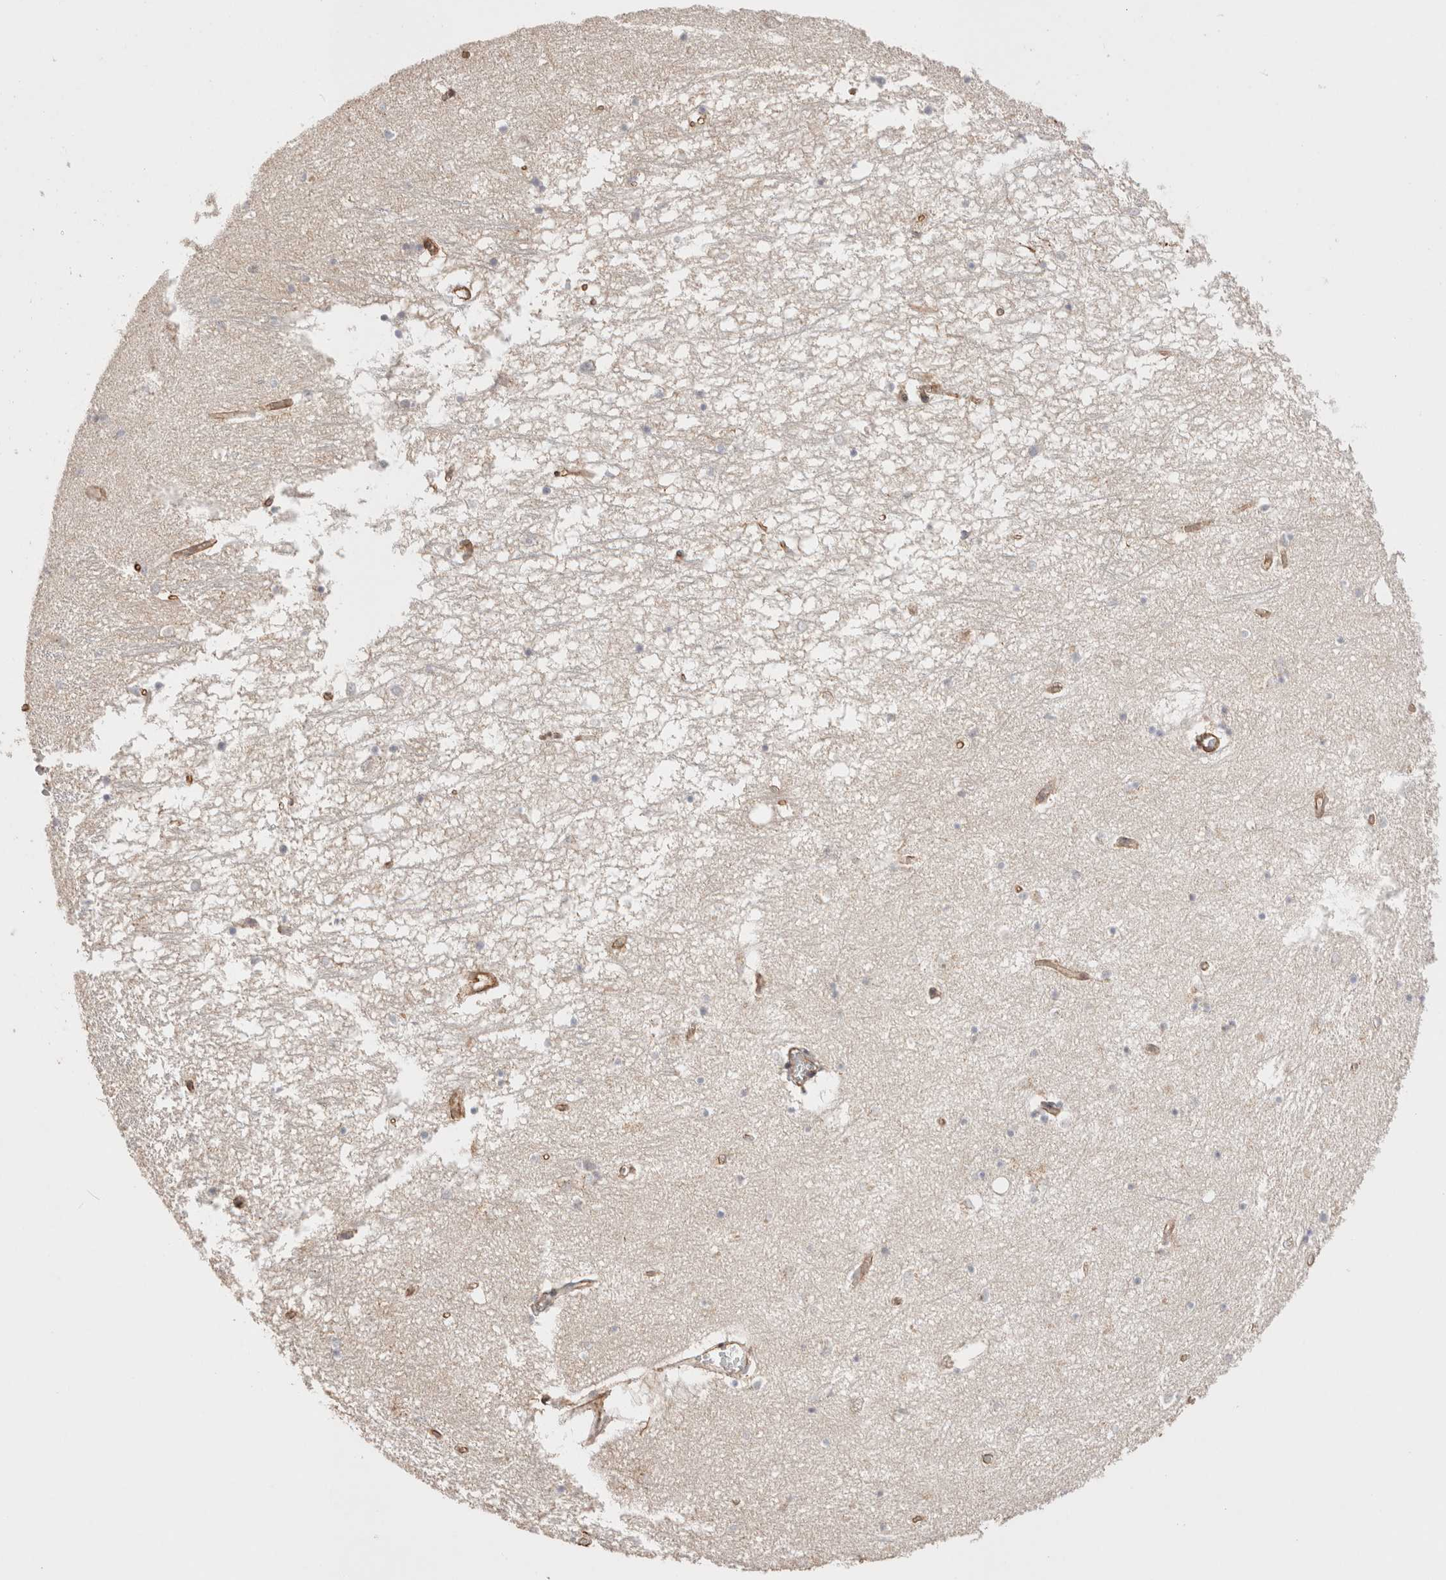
{"staining": {"intensity": "negative", "quantity": "none", "location": "none"}, "tissue": "hippocampus", "cell_type": "Glial cells", "image_type": "normal", "snomed": [{"axis": "morphology", "description": "Normal tissue, NOS"}, {"axis": "topography", "description": "Hippocampus"}], "caption": "Immunohistochemistry micrograph of unremarkable hippocampus: hippocampus stained with DAB displays no significant protein staining in glial cells.", "gene": "CAAP1", "patient": {"sex": "male", "age": 70}}